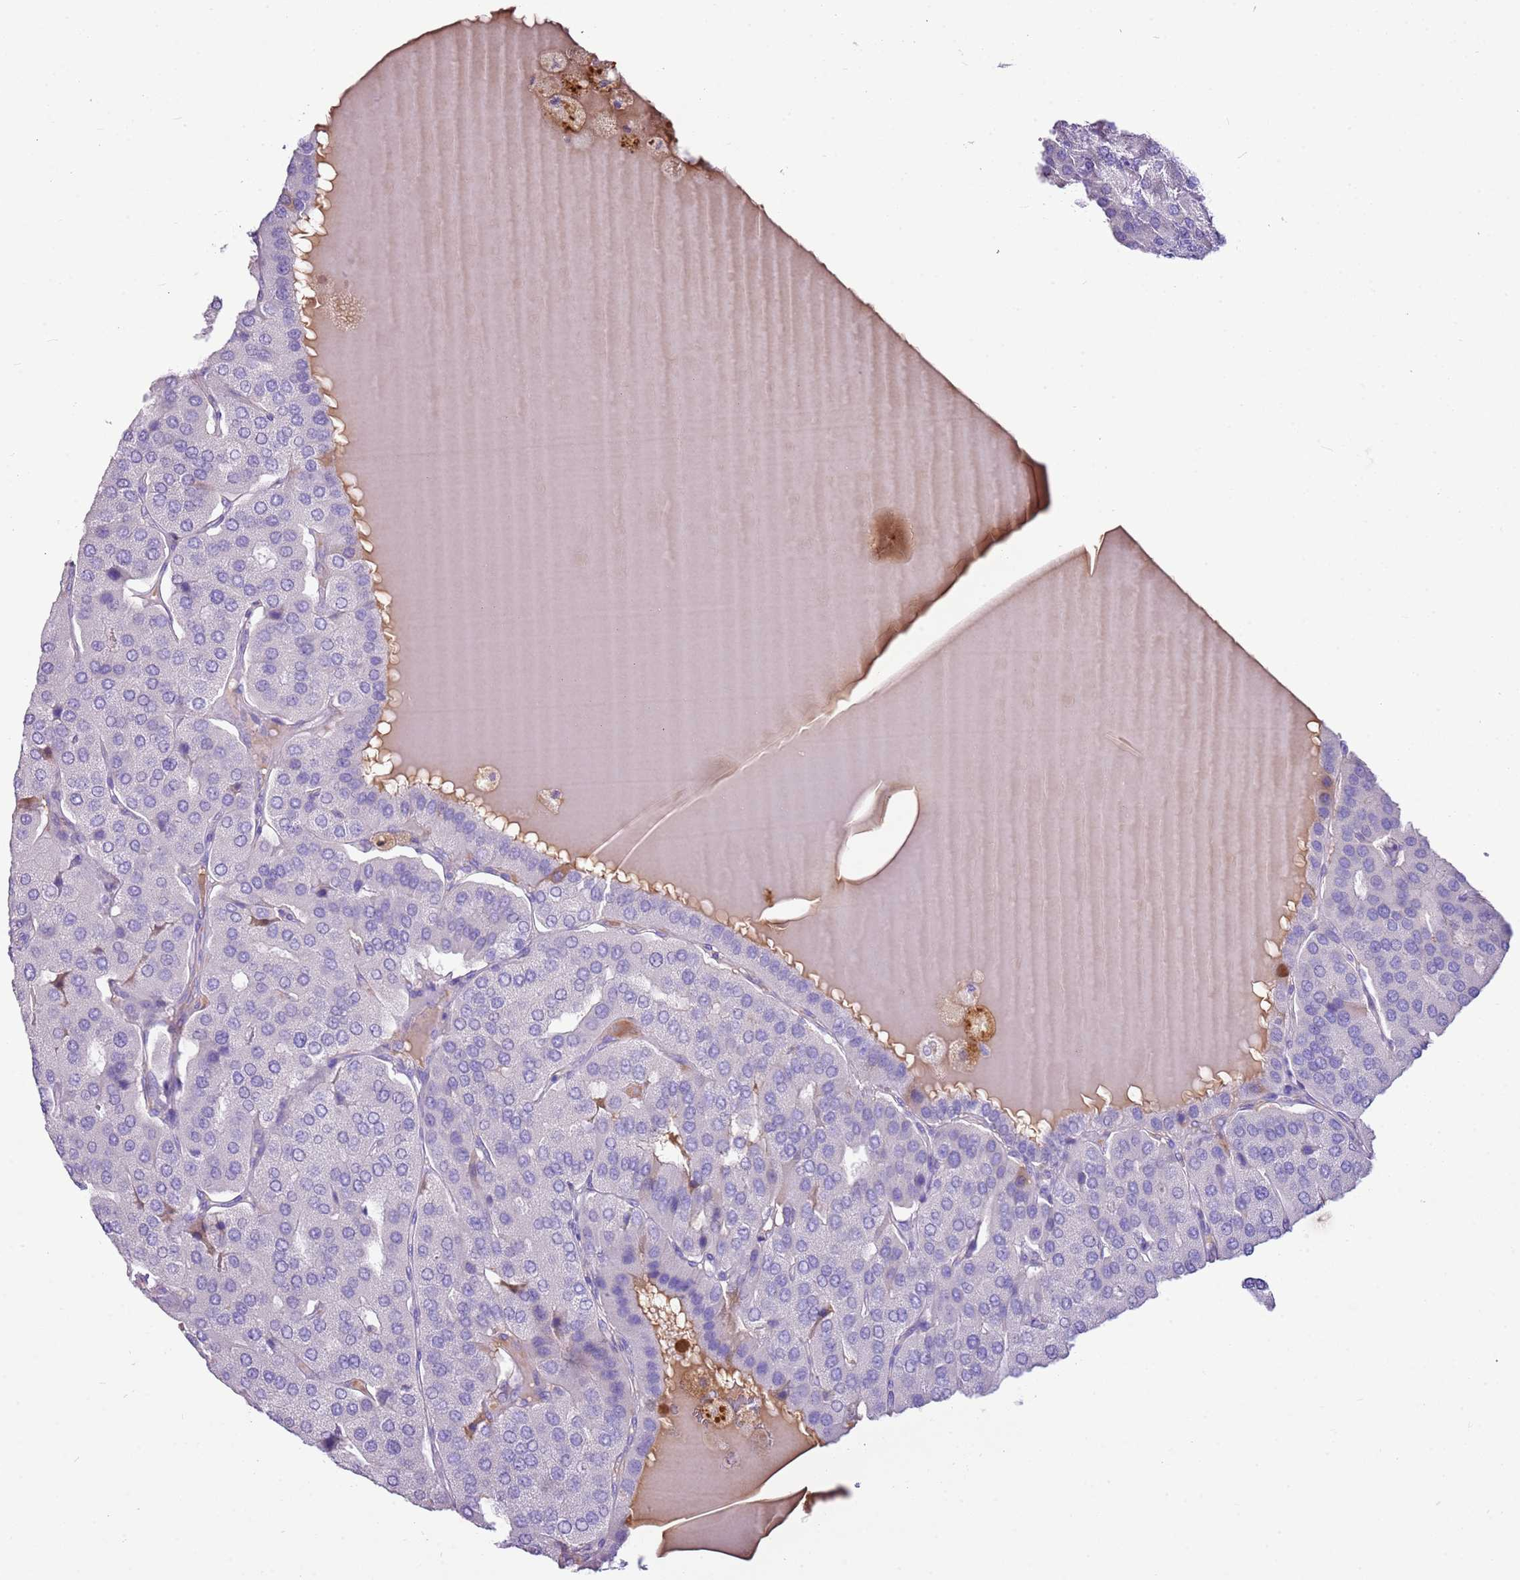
{"staining": {"intensity": "negative", "quantity": "none", "location": "none"}, "tissue": "parathyroid gland", "cell_type": "Glandular cells", "image_type": "normal", "snomed": [{"axis": "morphology", "description": "Normal tissue, NOS"}, {"axis": "morphology", "description": "Adenoma, NOS"}, {"axis": "topography", "description": "Parathyroid gland"}], "caption": "This micrograph is of normal parathyroid gland stained with immunohistochemistry to label a protein in brown with the nuclei are counter-stained blue. There is no expression in glandular cells. (DAB immunohistochemistry, high magnification).", "gene": "IGKV3", "patient": {"sex": "female", "age": 86}}